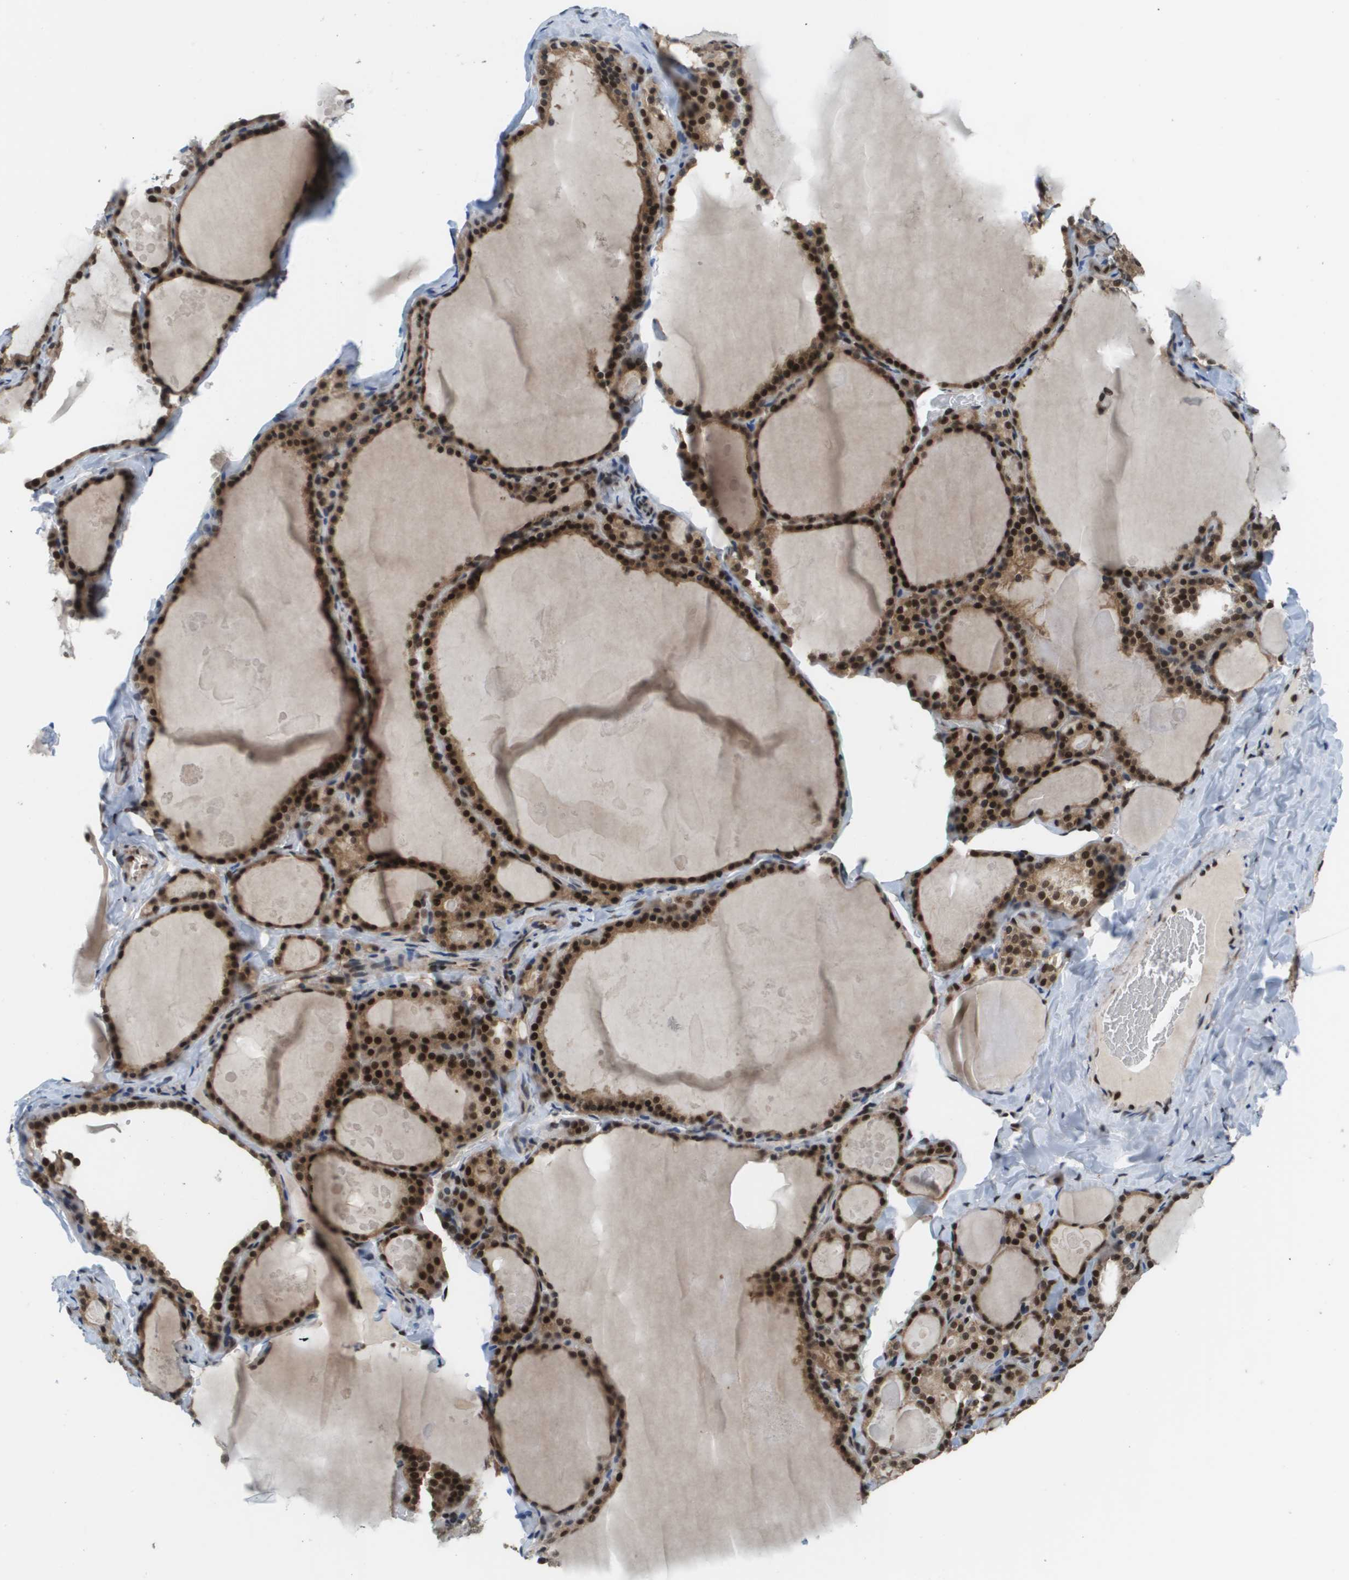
{"staining": {"intensity": "strong", "quantity": ">75%", "location": "cytoplasmic/membranous,nuclear"}, "tissue": "thyroid gland", "cell_type": "Glandular cells", "image_type": "normal", "snomed": [{"axis": "morphology", "description": "Normal tissue, NOS"}, {"axis": "topography", "description": "Thyroid gland"}], "caption": "IHC image of benign human thyroid gland stained for a protein (brown), which shows high levels of strong cytoplasmic/membranous,nuclear positivity in about >75% of glandular cells.", "gene": "PRCC", "patient": {"sex": "male", "age": 56}}